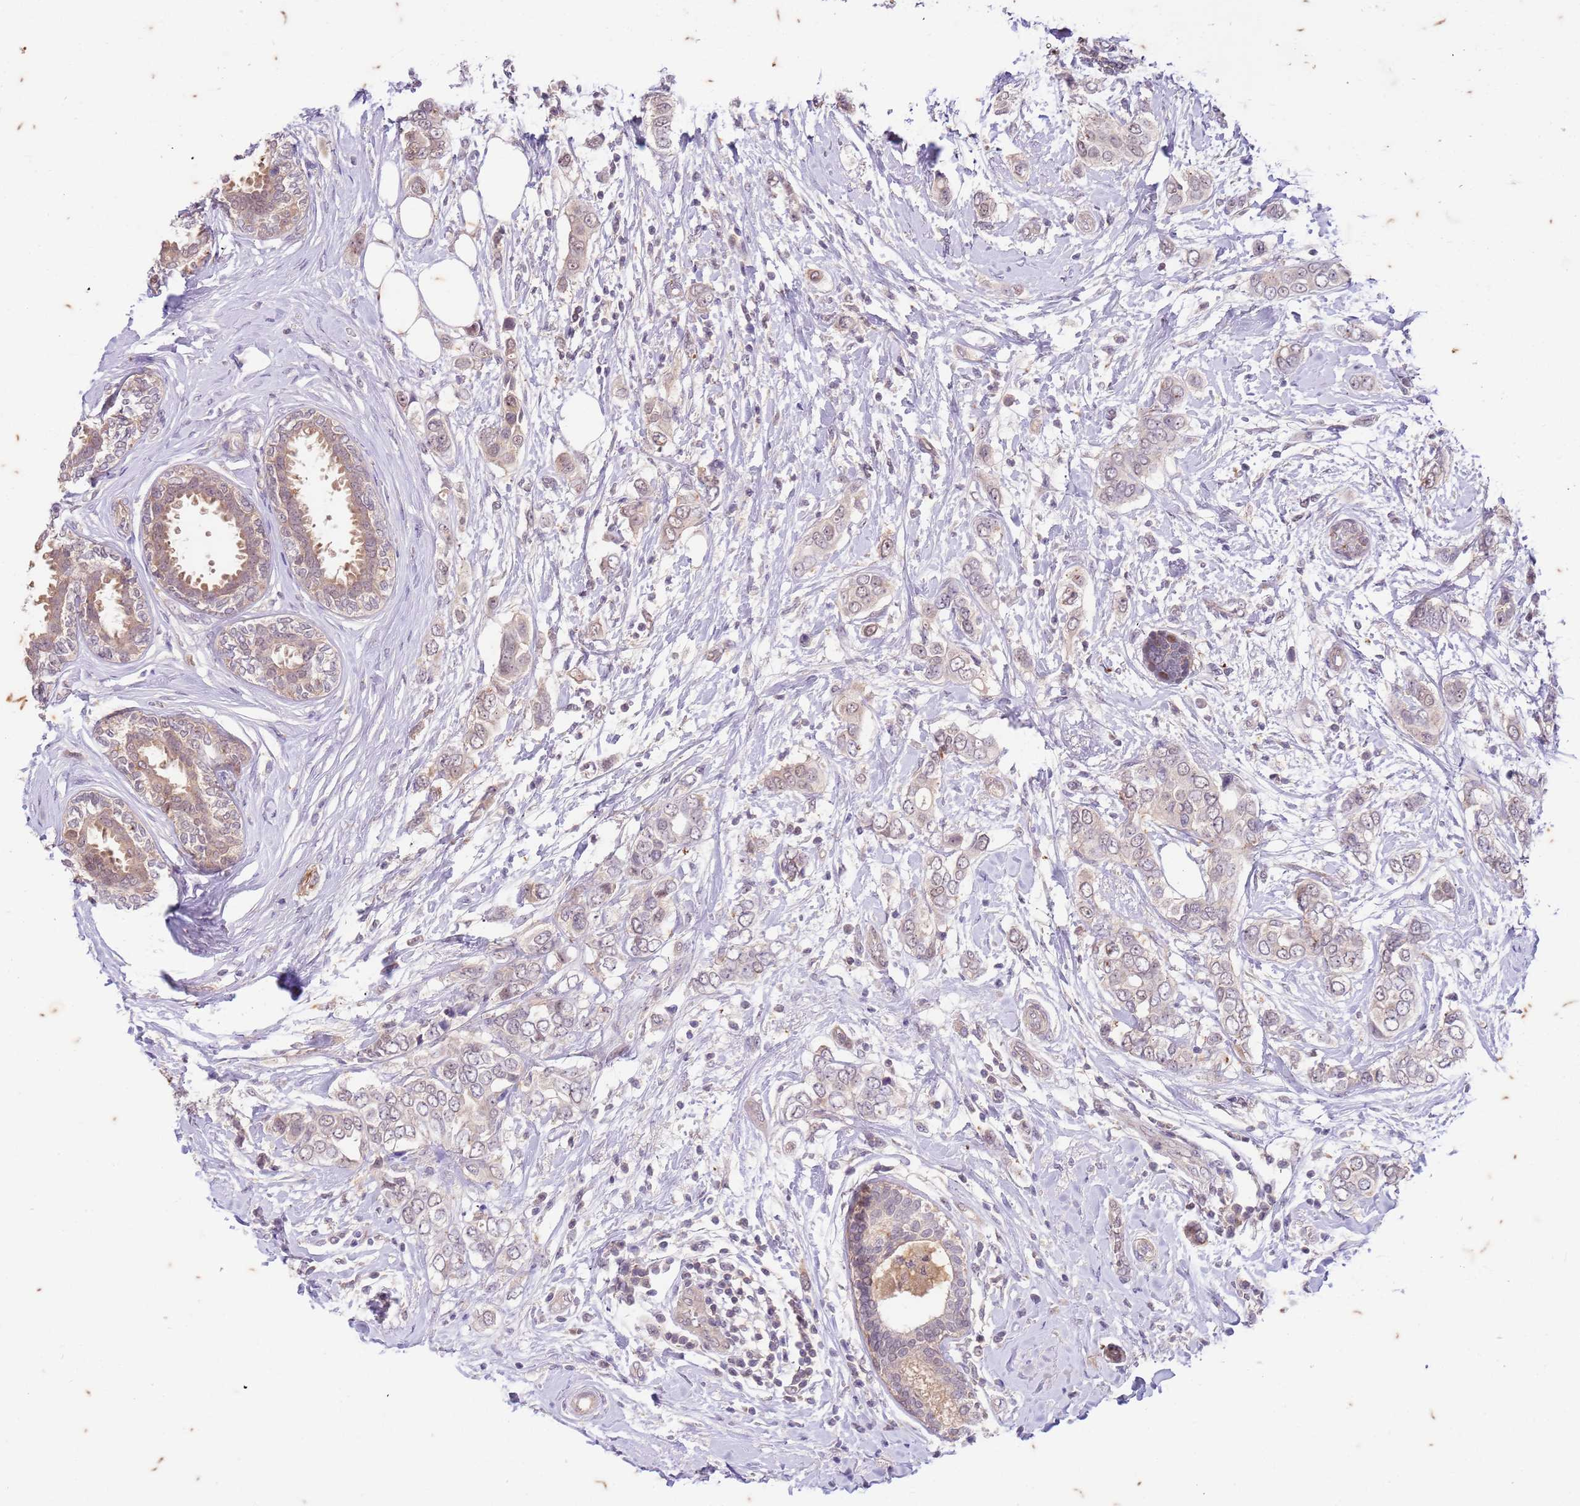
{"staining": {"intensity": "weak", "quantity": "25%-75%", "location": "nuclear"}, "tissue": "breast cancer", "cell_type": "Tumor cells", "image_type": "cancer", "snomed": [{"axis": "morphology", "description": "Lobular carcinoma"}, {"axis": "topography", "description": "Breast"}], "caption": "Immunohistochemical staining of human breast lobular carcinoma exhibits low levels of weak nuclear protein staining in approximately 25%-75% of tumor cells.", "gene": "RAPGEF3", "patient": {"sex": "female", "age": 51}}